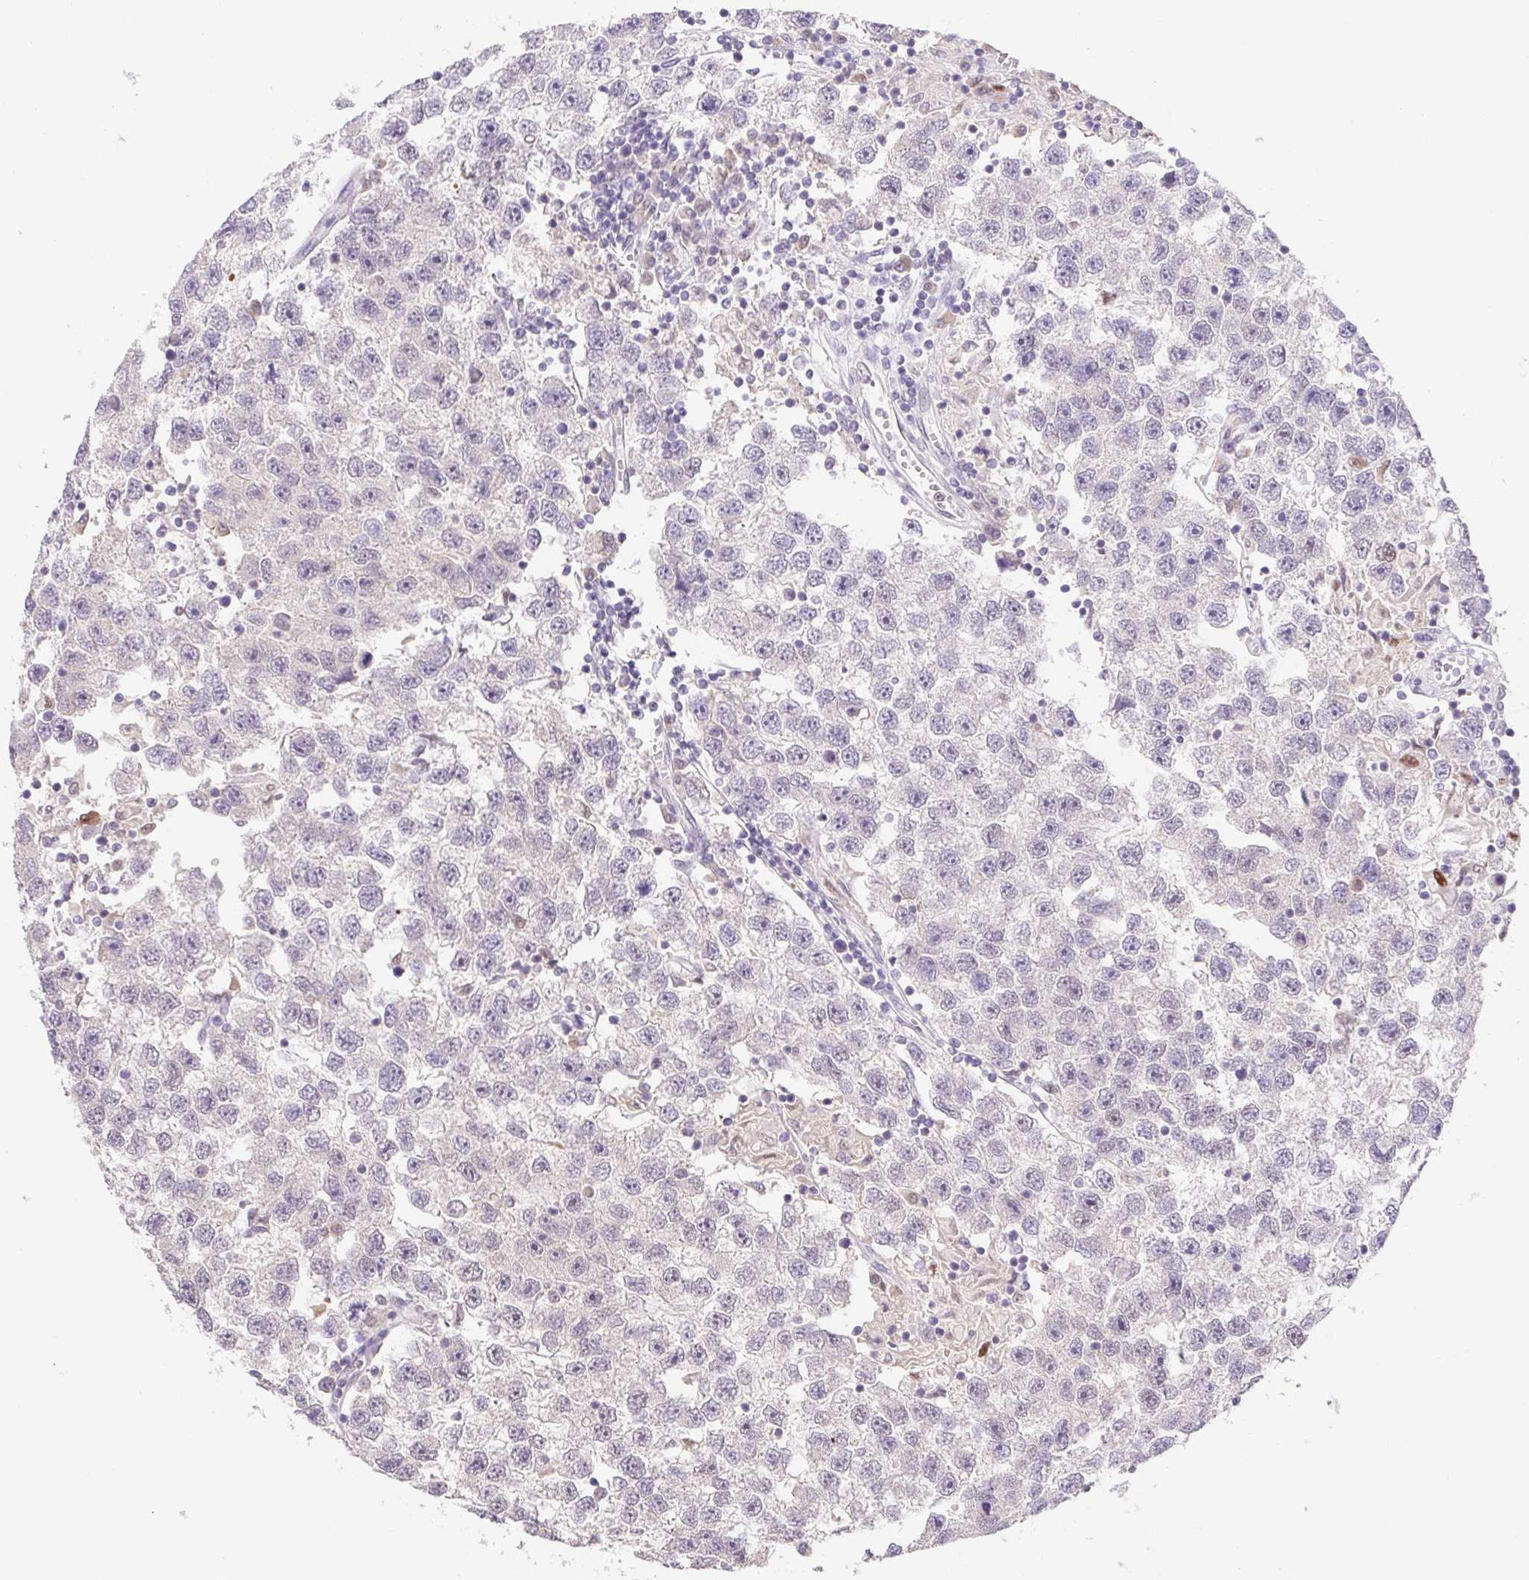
{"staining": {"intensity": "negative", "quantity": "none", "location": "none"}, "tissue": "testis cancer", "cell_type": "Tumor cells", "image_type": "cancer", "snomed": [{"axis": "morphology", "description": "Seminoma, NOS"}, {"axis": "topography", "description": "Testis"}], "caption": "High magnification brightfield microscopy of testis cancer (seminoma) stained with DAB (brown) and counterstained with hematoxylin (blue): tumor cells show no significant positivity.", "gene": "L3MBTL4", "patient": {"sex": "male", "age": 26}}